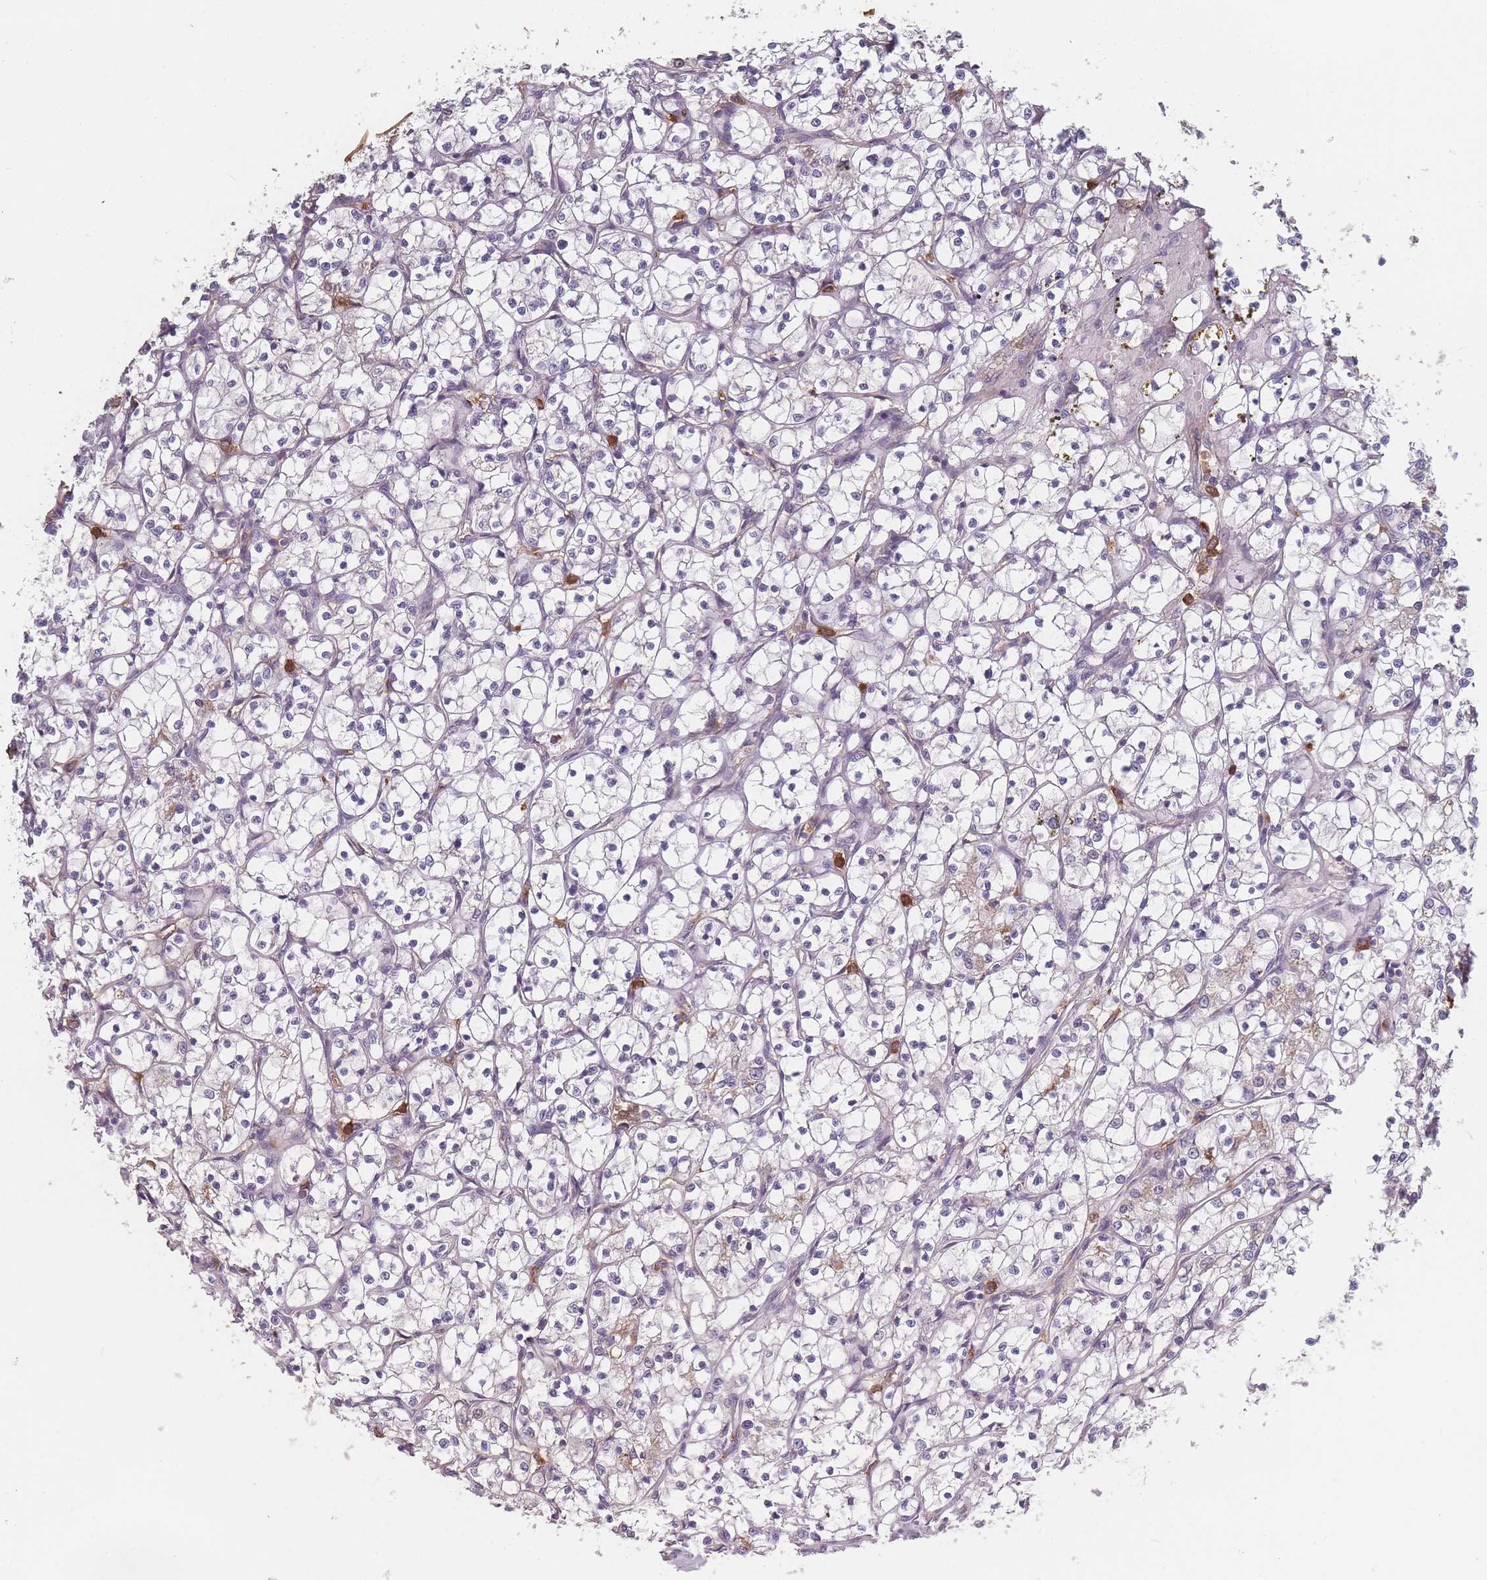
{"staining": {"intensity": "negative", "quantity": "none", "location": "none"}, "tissue": "renal cancer", "cell_type": "Tumor cells", "image_type": "cancer", "snomed": [{"axis": "morphology", "description": "Adenocarcinoma, NOS"}, {"axis": "topography", "description": "Kidney"}], "caption": "IHC image of human renal adenocarcinoma stained for a protein (brown), which shows no staining in tumor cells. The staining was performed using DAB (3,3'-diaminobenzidine) to visualize the protein expression in brown, while the nuclei were stained in blue with hematoxylin (Magnification: 20x).", "gene": "BST1", "patient": {"sex": "female", "age": 69}}